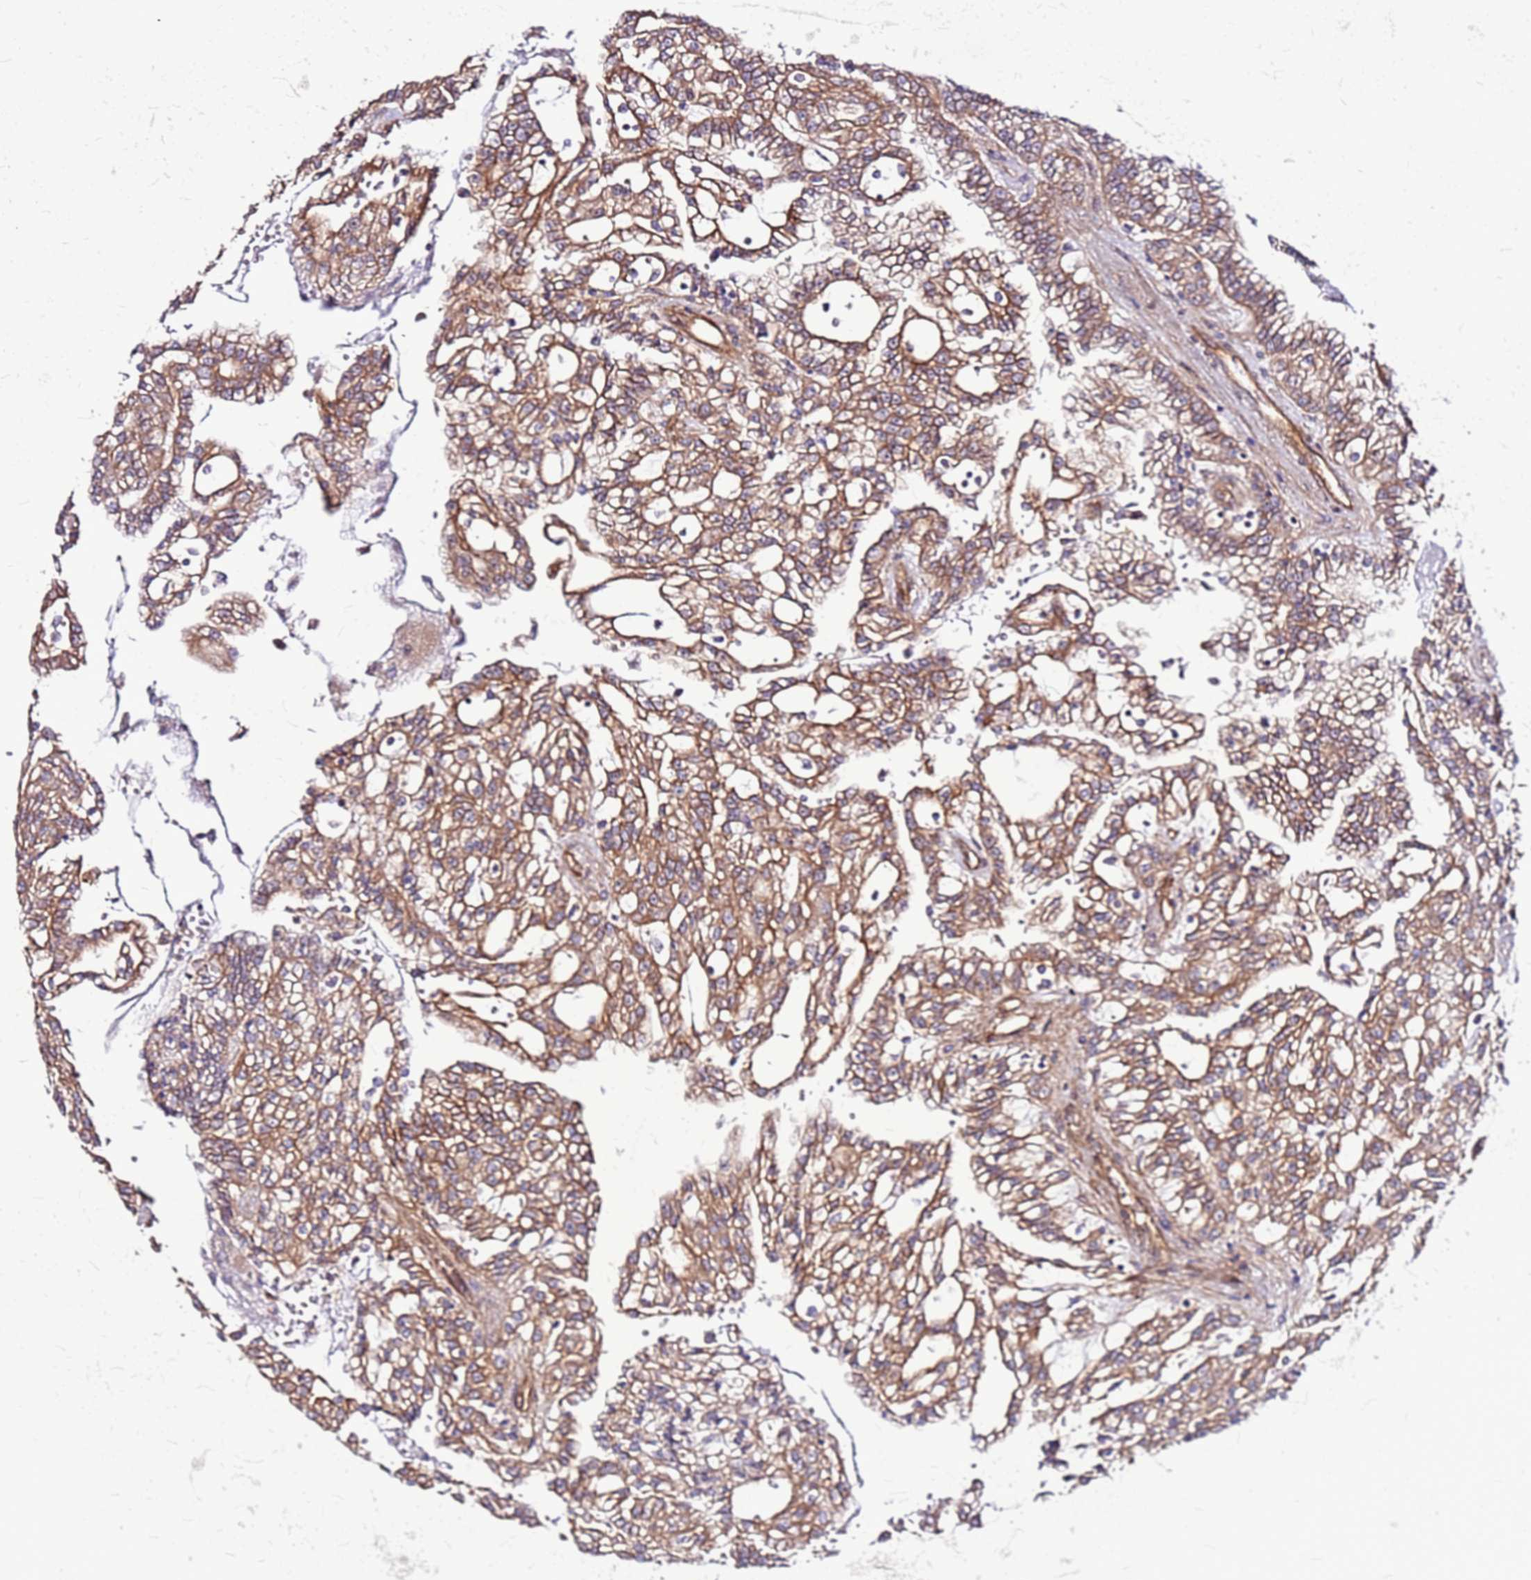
{"staining": {"intensity": "moderate", "quantity": ">75%", "location": "cytoplasmic/membranous"}, "tissue": "renal cancer", "cell_type": "Tumor cells", "image_type": "cancer", "snomed": [{"axis": "morphology", "description": "Adenocarcinoma, NOS"}, {"axis": "topography", "description": "Kidney"}], "caption": "Immunohistochemical staining of human adenocarcinoma (renal) shows moderate cytoplasmic/membranous protein positivity in about >75% of tumor cells. Using DAB (brown) and hematoxylin (blue) stains, captured at high magnification using brightfield microscopy.", "gene": "TOPAZ1", "patient": {"sex": "male", "age": 63}}